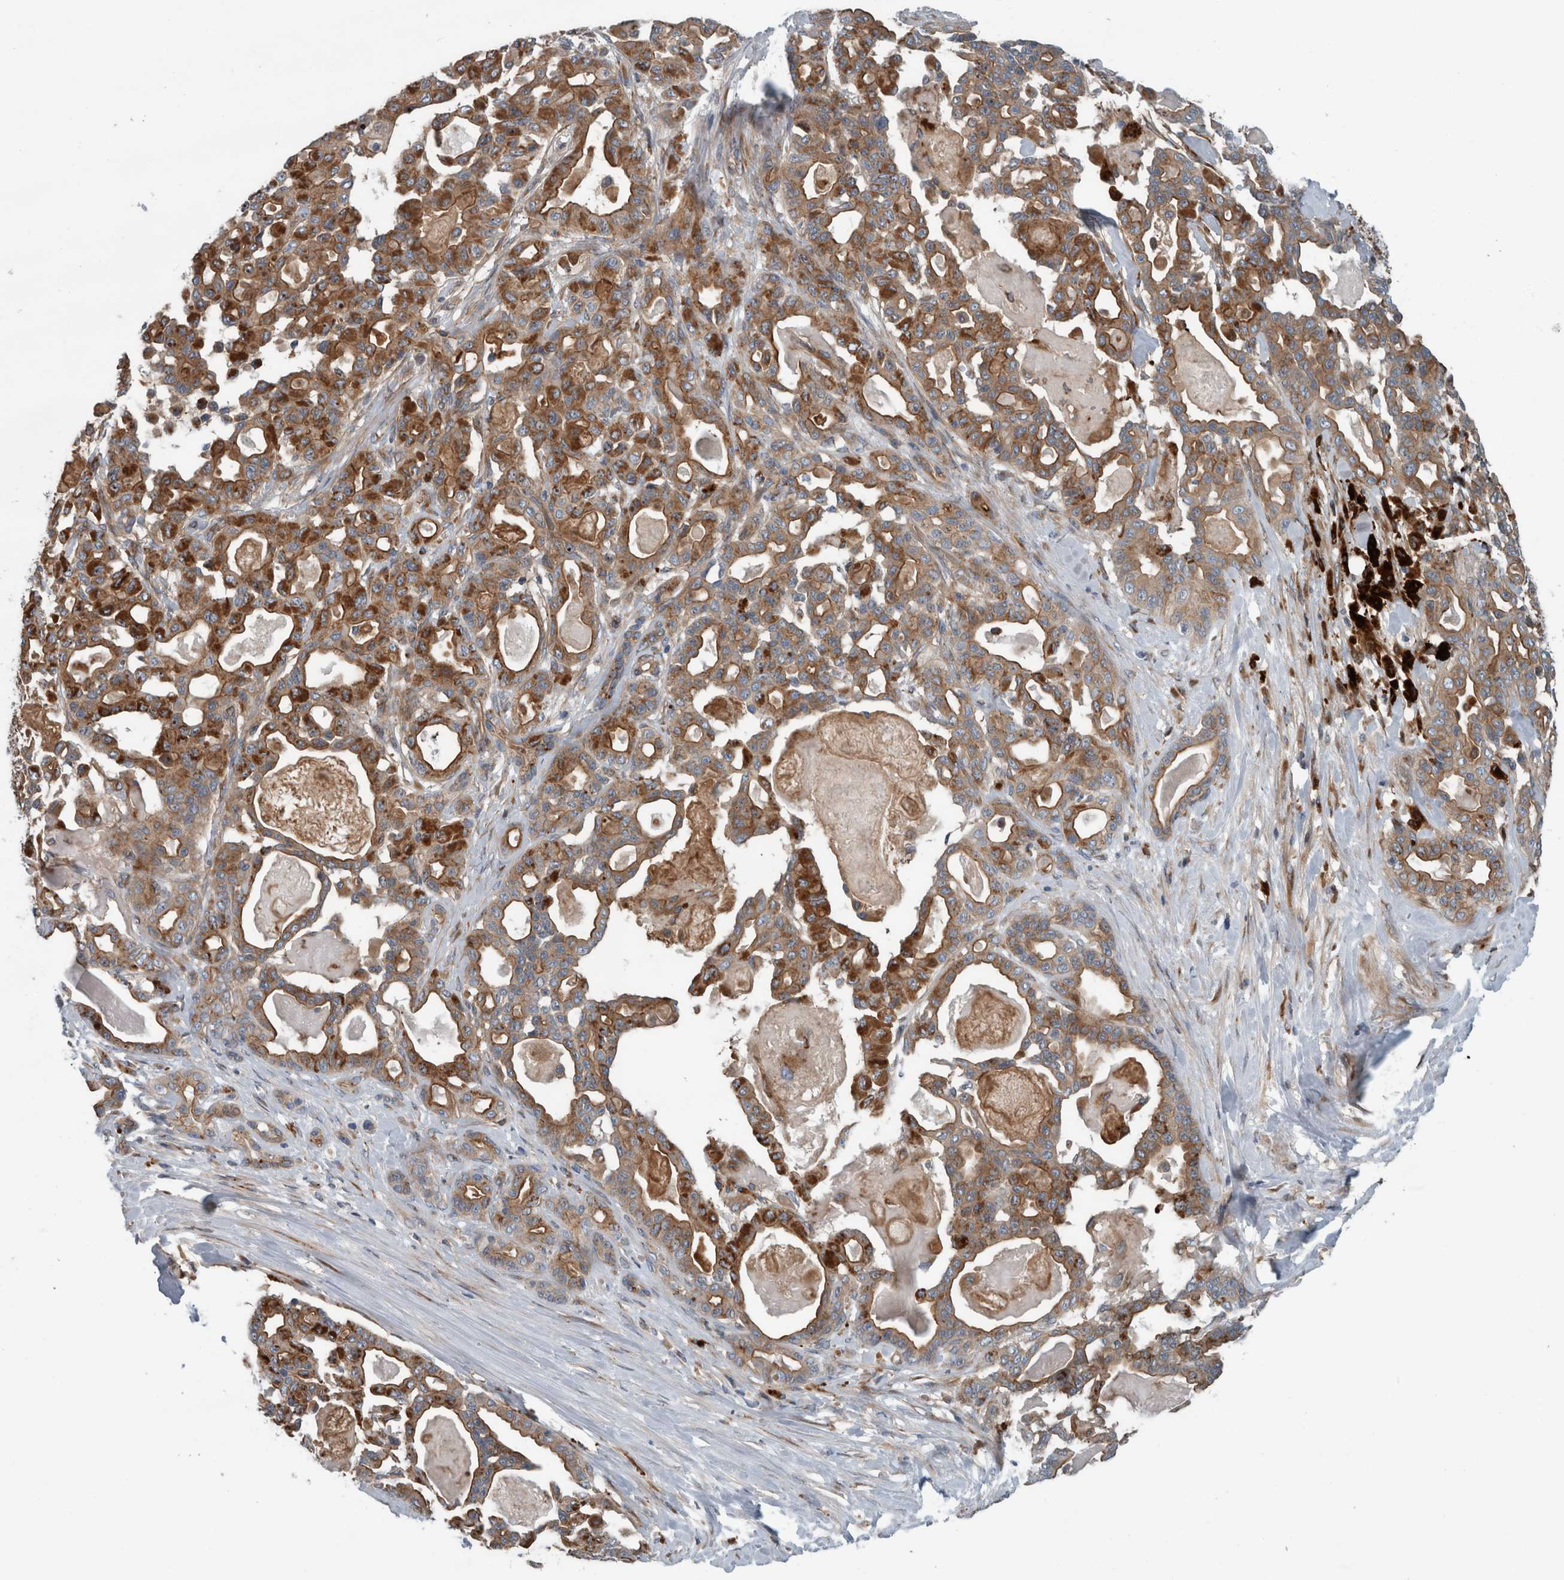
{"staining": {"intensity": "strong", "quantity": ">75%", "location": "cytoplasmic/membranous"}, "tissue": "pancreatic cancer", "cell_type": "Tumor cells", "image_type": "cancer", "snomed": [{"axis": "morphology", "description": "Adenocarcinoma, NOS"}, {"axis": "topography", "description": "Pancreas"}], "caption": "Immunohistochemical staining of human adenocarcinoma (pancreatic) shows high levels of strong cytoplasmic/membranous protein expression in approximately >75% of tumor cells. The protein is stained brown, and the nuclei are stained in blue (DAB (3,3'-diaminobenzidine) IHC with brightfield microscopy, high magnification).", "gene": "GLT8D2", "patient": {"sex": "male", "age": 63}}